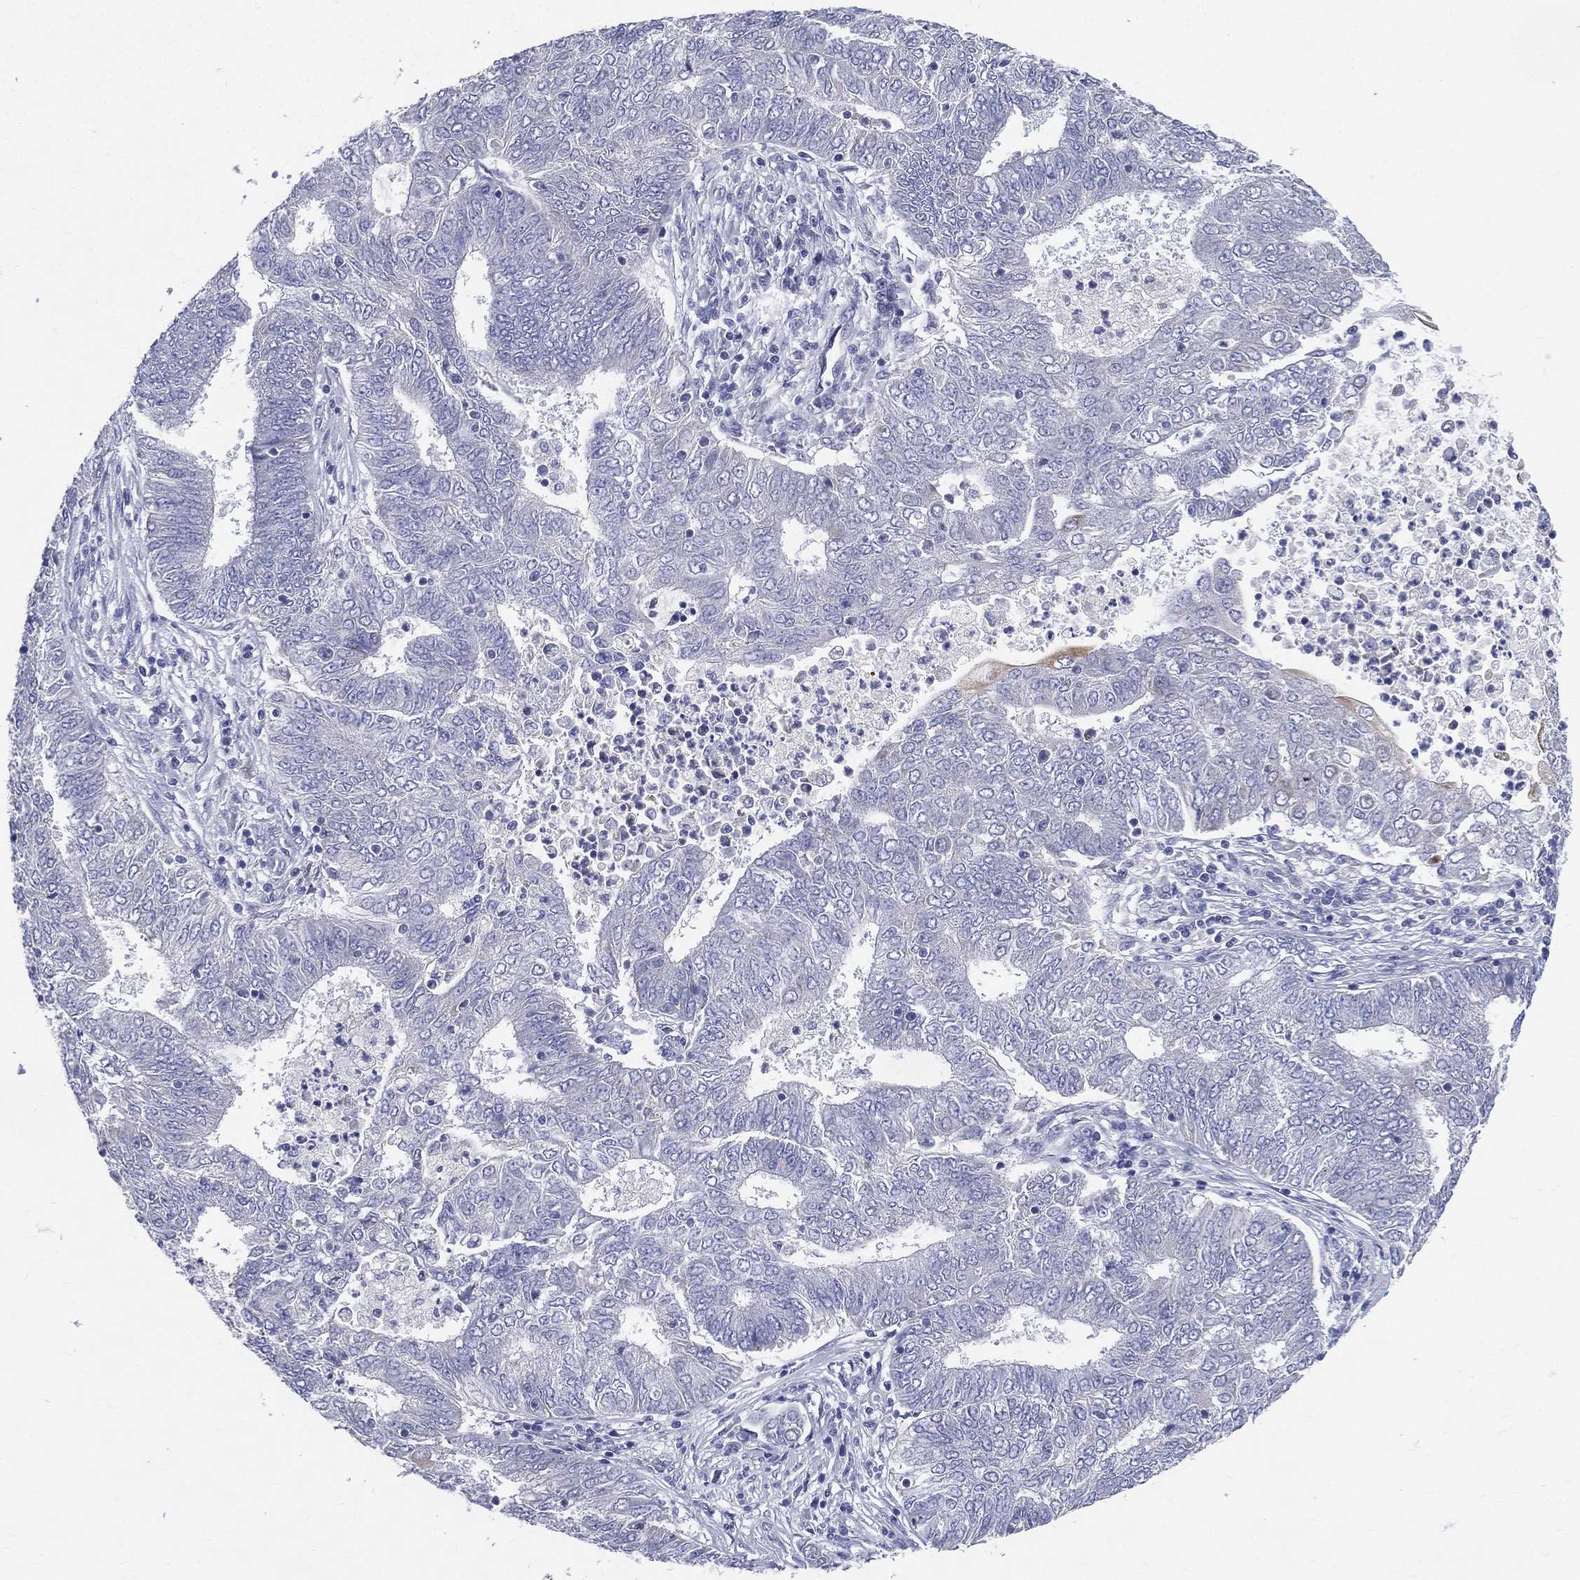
{"staining": {"intensity": "negative", "quantity": "none", "location": "none"}, "tissue": "endometrial cancer", "cell_type": "Tumor cells", "image_type": "cancer", "snomed": [{"axis": "morphology", "description": "Adenocarcinoma, NOS"}, {"axis": "topography", "description": "Endometrium"}], "caption": "High magnification brightfield microscopy of endometrial cancer stained with DAB (3,3'-diaminobenzidine) (brown) and counterstained with hematoxylin (blue): tumor cells show no significant expression. The staining was performed using DAB (3,3'-diaminobenzidine) to visualize the protein expression in brown, while the nuclei were stained in blue with hematoxylin (Magnification: 20x).", "gene": "PWWP3A", "patient": {"sex": "female", "age": 62}}